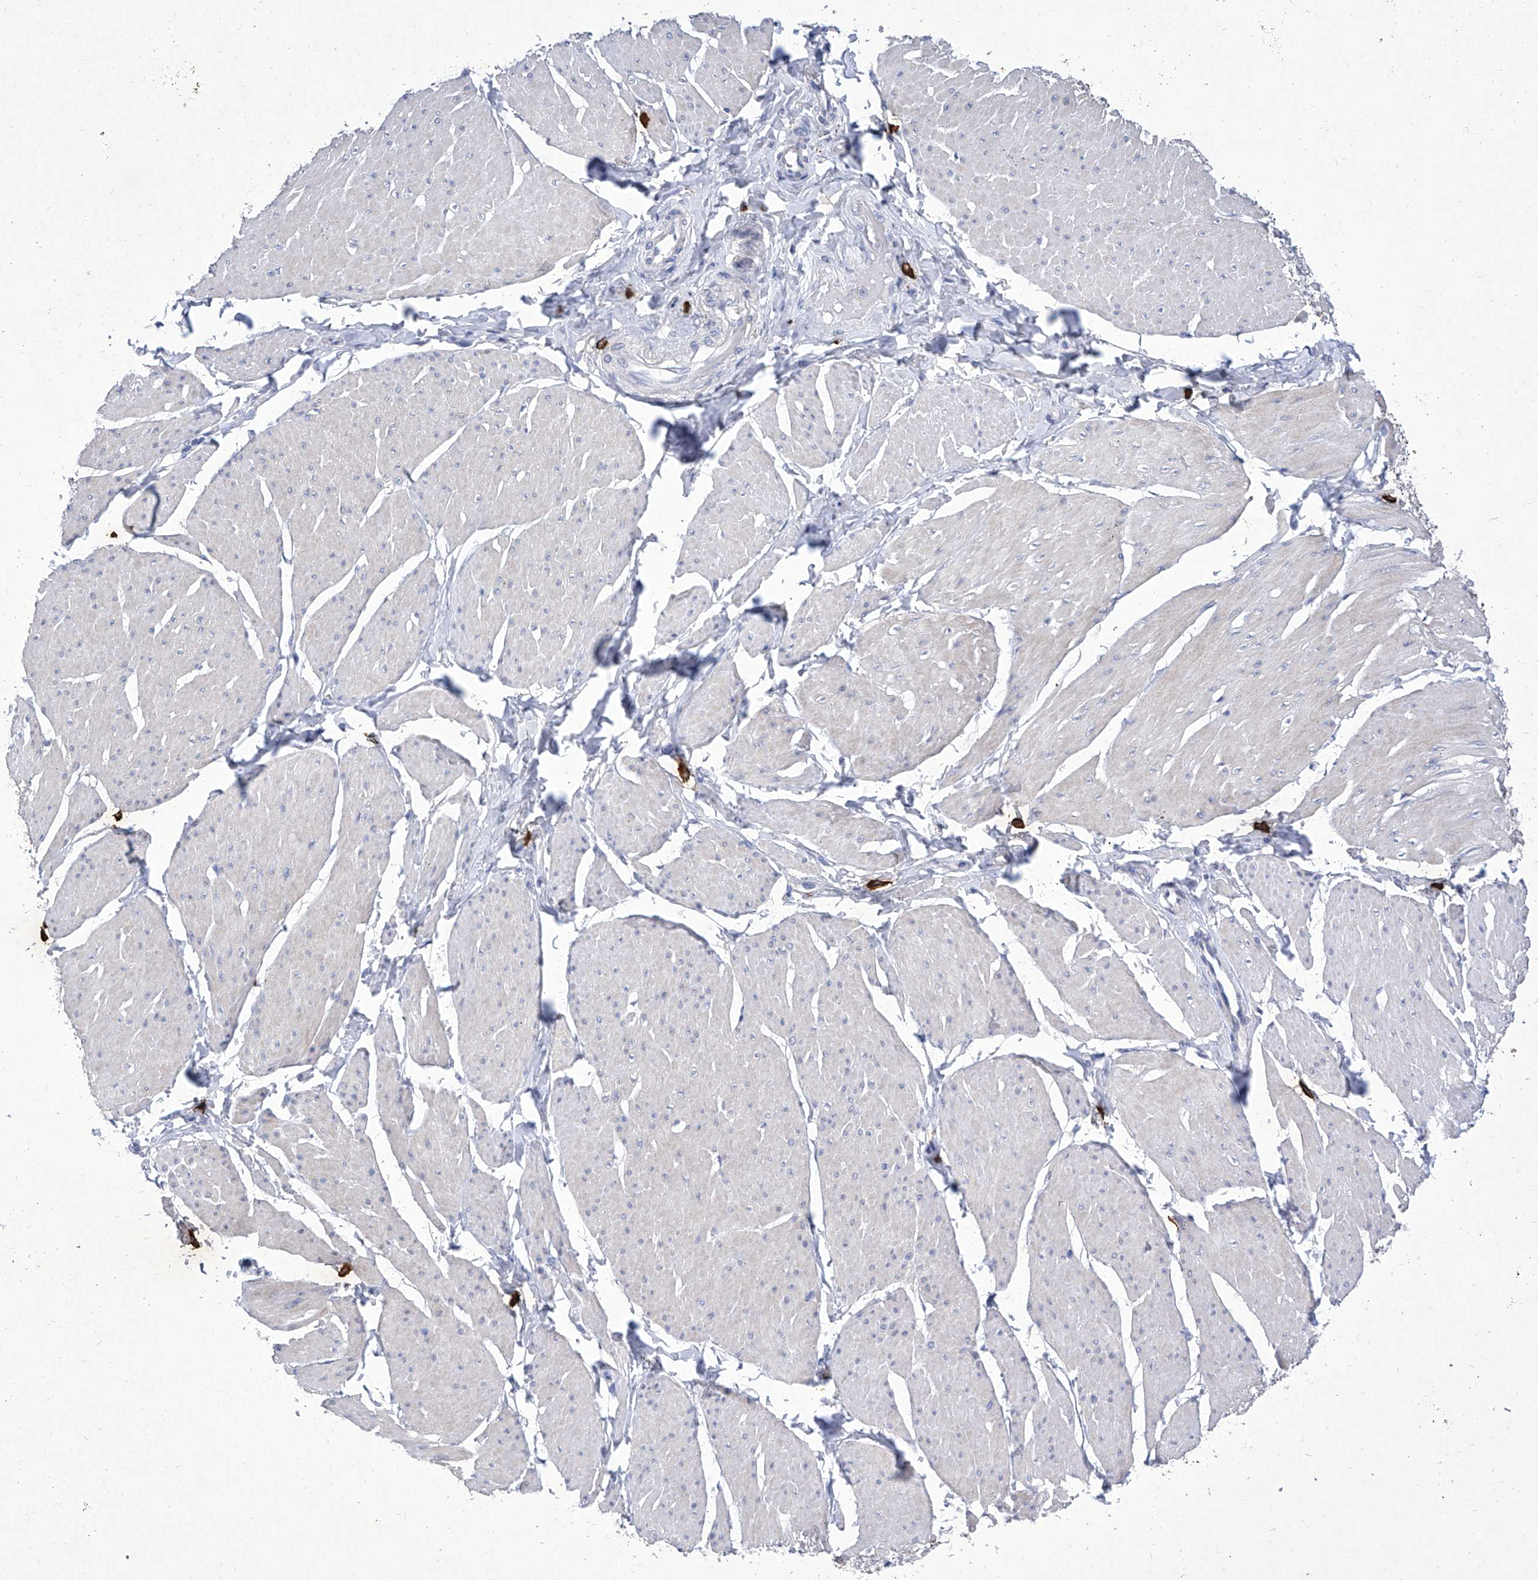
{"staining": {"intensity": "weak", "quantity": "<25%", "location": "cytoplasmic/membranous"}, "tissue": "smooth muscle", "cell_type": "Smooth muscle cells", "image_type": "normal", "snomed": [{"axis": "morphology", "description": "Urothelial carcinoma, High grade"}, {"axis": "topography", "description": "Urinary bladder"}], "caption": "High magnification brightfield microscopy of benign smooth muscle stained with DAB (brown) and counterstained with hematoxylin (blue): smooth muscle cells show no significant expression. (DAB immunohistochemistry (IHC) visualized using brightfield microscopy, high magnification).", "gene": "IFNL2", "patient": {"sex": "male", "age": 46}}